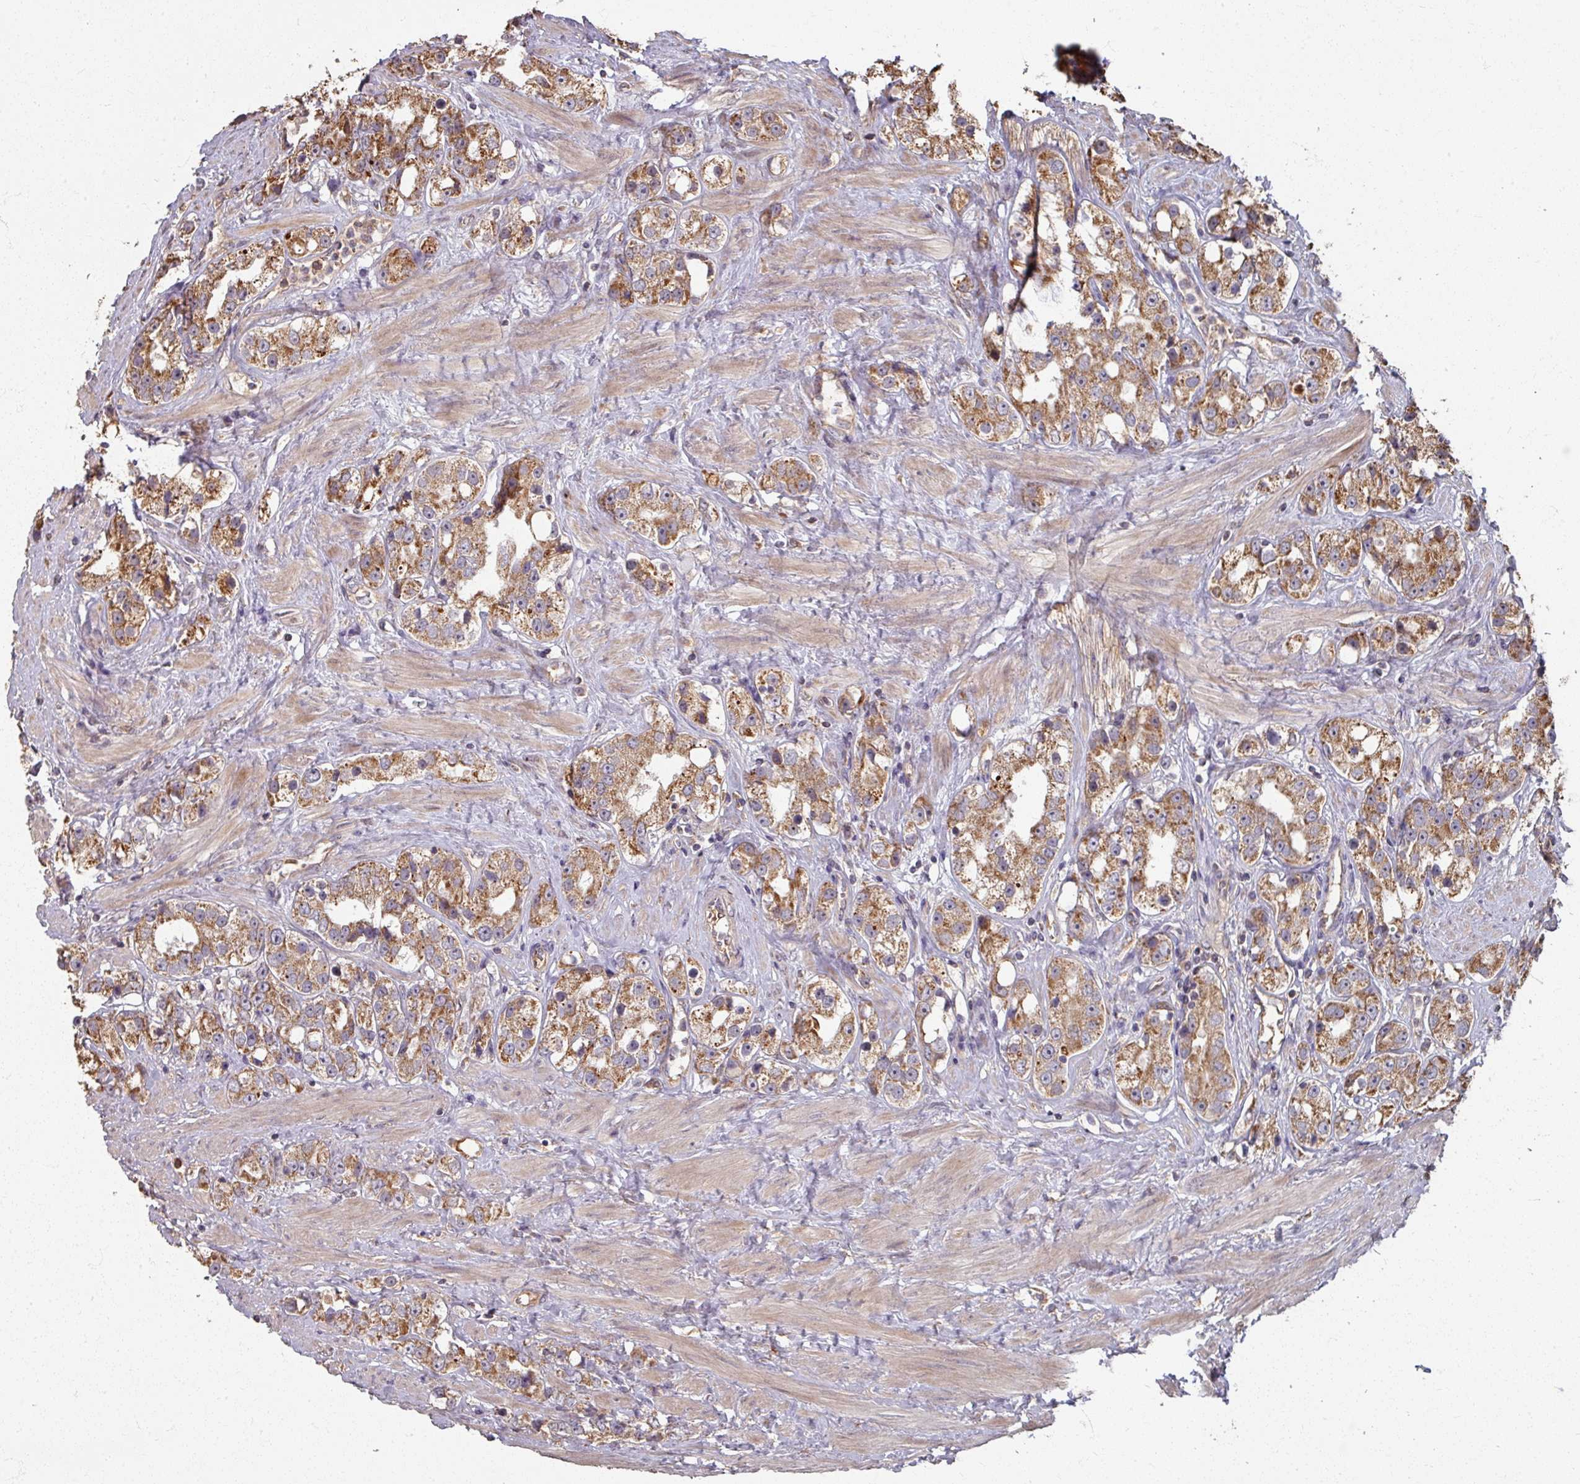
{"staining": {"intensity": "moderate", "quantity": ">75%", "location": "cytoplasmic/membranous"}, "tissue": "prostate cancer", "cell_type": "Tumor cells", "image_type": "cancer", "snomed": [{"axis": "morphology", "description": "Adenocarcinoma, NOS"}, {"axis": "topography", "description": "Prostate"}], "caption": "Moderate cytoplasmic/membranous positivity is identified in about >75% of tumor cells in prostate adenocarcinoma. (DAB (3,3'-diaminobenzidine) = brown stain, brightfield microscopy at high magnification).", "gene": "CCDC68", "patient": {"sex": "male", "age": 79}}